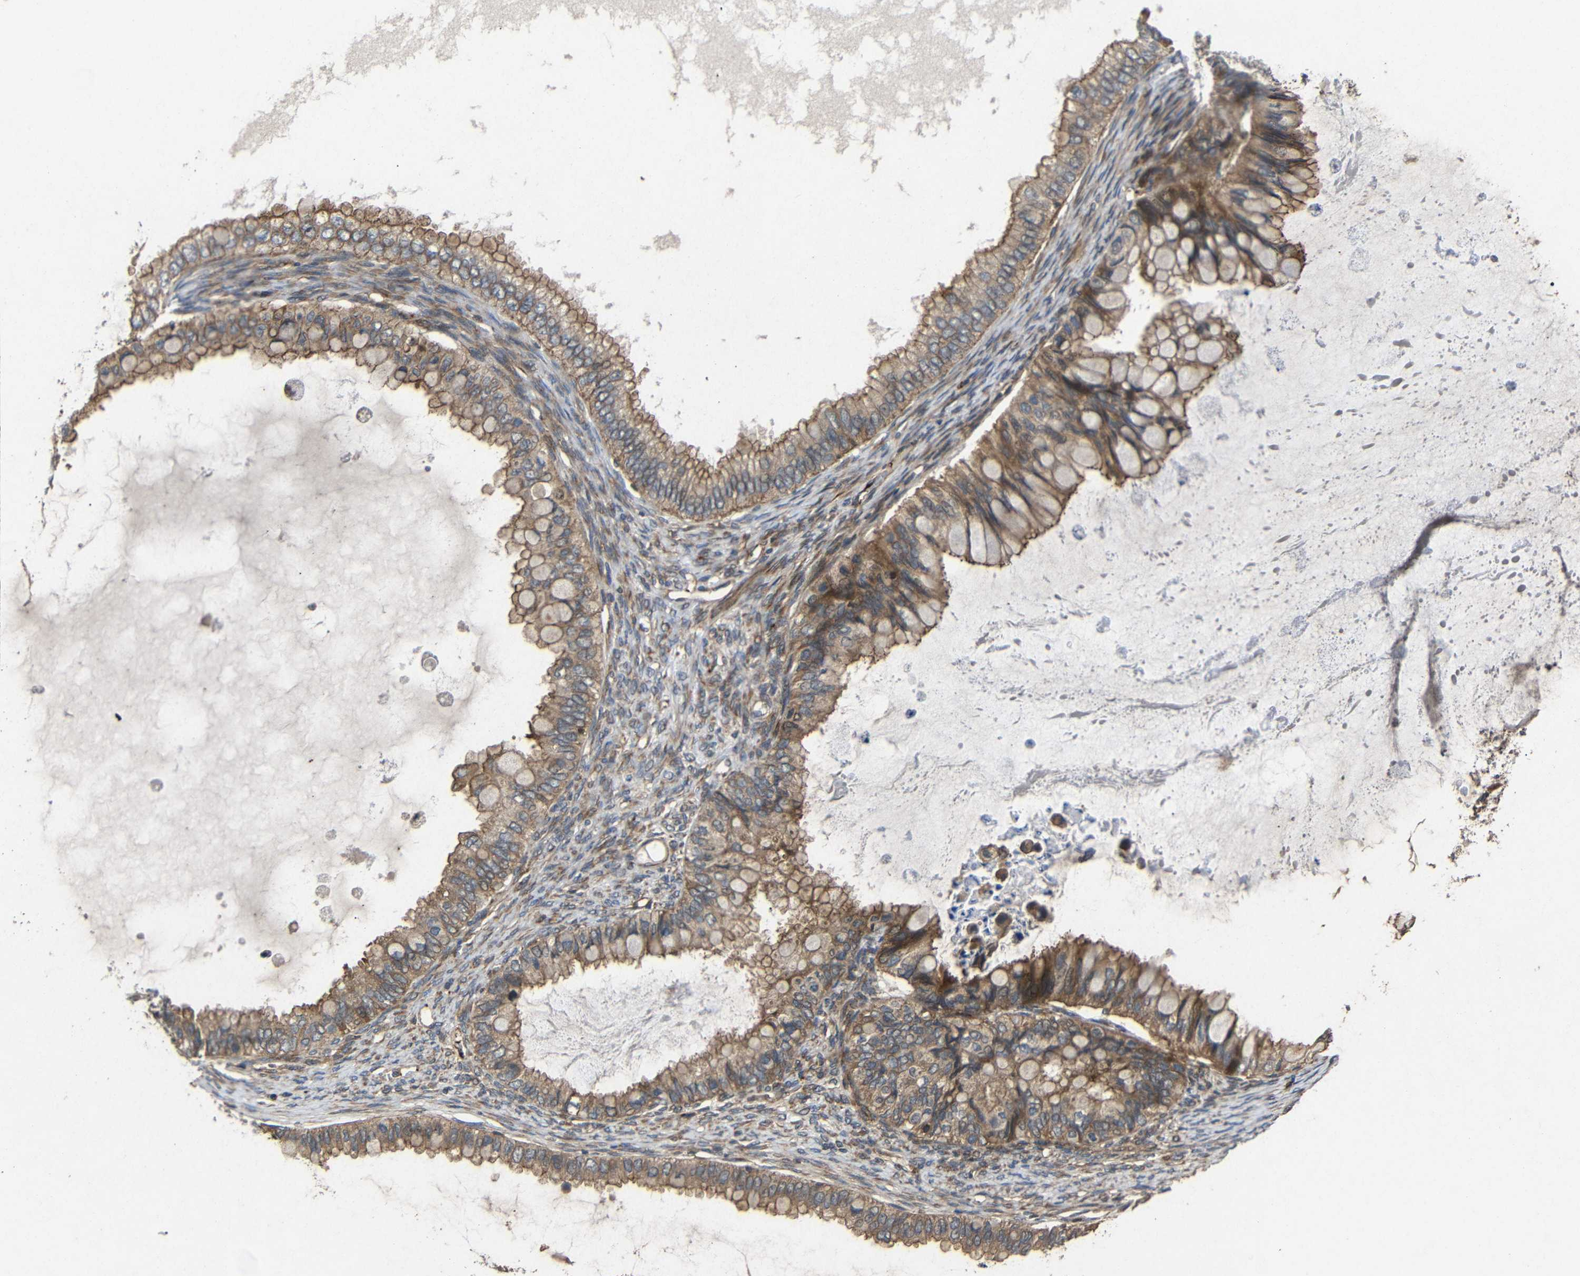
{"staining": {"intensity": "moderate", "quantity": ">75%", "location": "cytoplasmic/membranous"}, "tissue": "ovarian cancer", "cell_type": "Tumor cells", "image_type": "cancer", "snomed": [{"axis": "morphology", "description": "Cystadenocarcinoma, mucinous, NOS"}, {"axis": "topography", "description": "Ovary"}], "caption": "IHC histopathology image of human ovarian mucinous cystadenocarcinoma stained for a protein (brown), which exhibits medium levels of moderate cytoplasmic/membranous staining in about >75% of tumor cells.", "gene": "EIF2S1", "patient": {"sex": "female", "age": 80}}